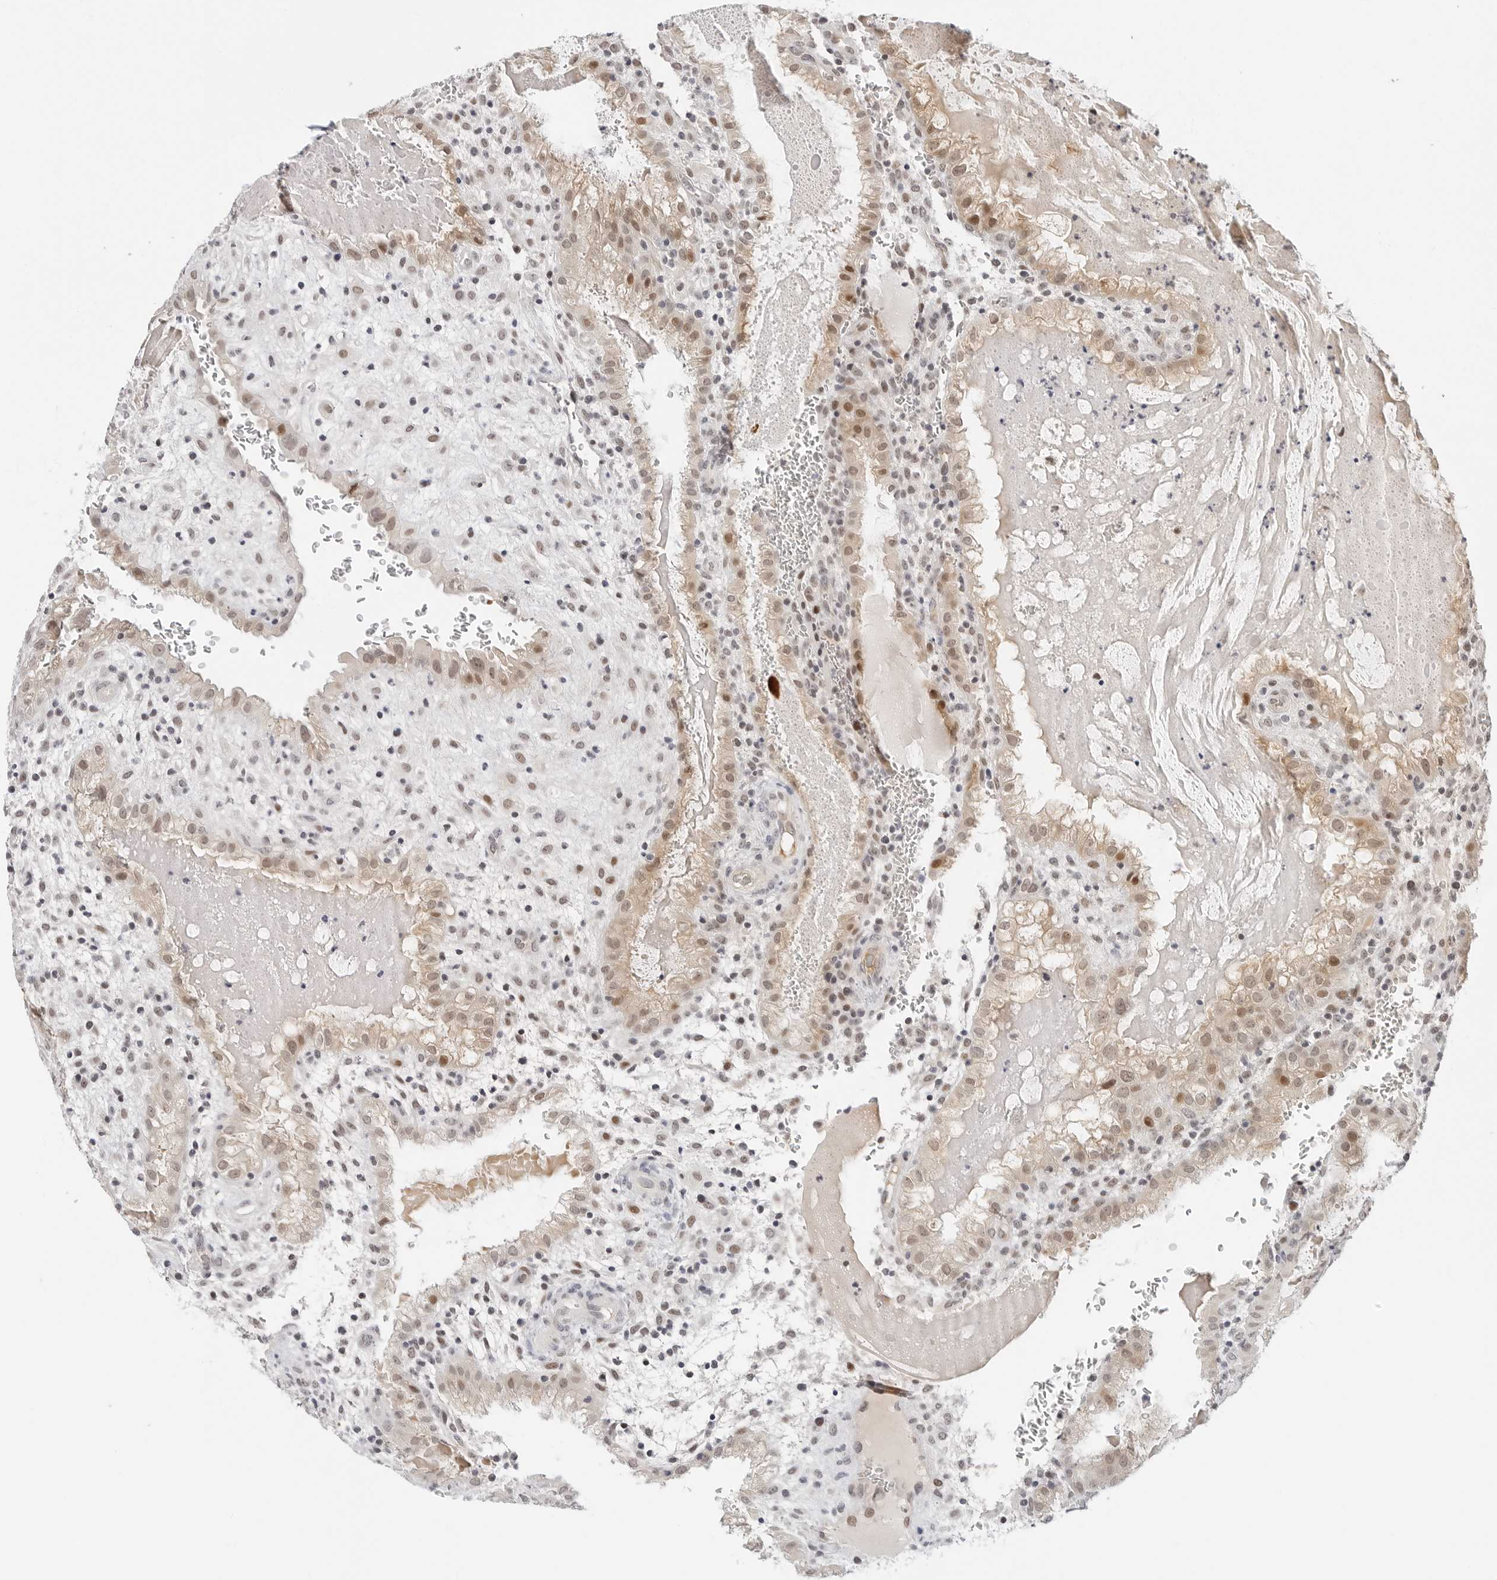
{"staining": {"intensity": "moderate", "quantity": "<25%", "location": "cytoplasmic/membranous,nuclear"}, "tissue": "placenta", "cell_type": "Decidual cells", "image_type": "normal", "snomed": [{"axis": "morphology", "description": "Normal tissue, NOS"}, {"axis": "topography", "description": "Placenta"}], "caption": "Normal placenta displays moderate cytoplasmic/membranous,nuclear positivity in about <25% of decidual cells The staining was performed using DAB (3,3'-diaminobenzidine) to visualize the protein expression in brown, while the nuclei were stained in blue with hematoxylin (Magnification: 20x)..", "gene": "TSEN2", "patient": {"sex": "female", "age": 35}}